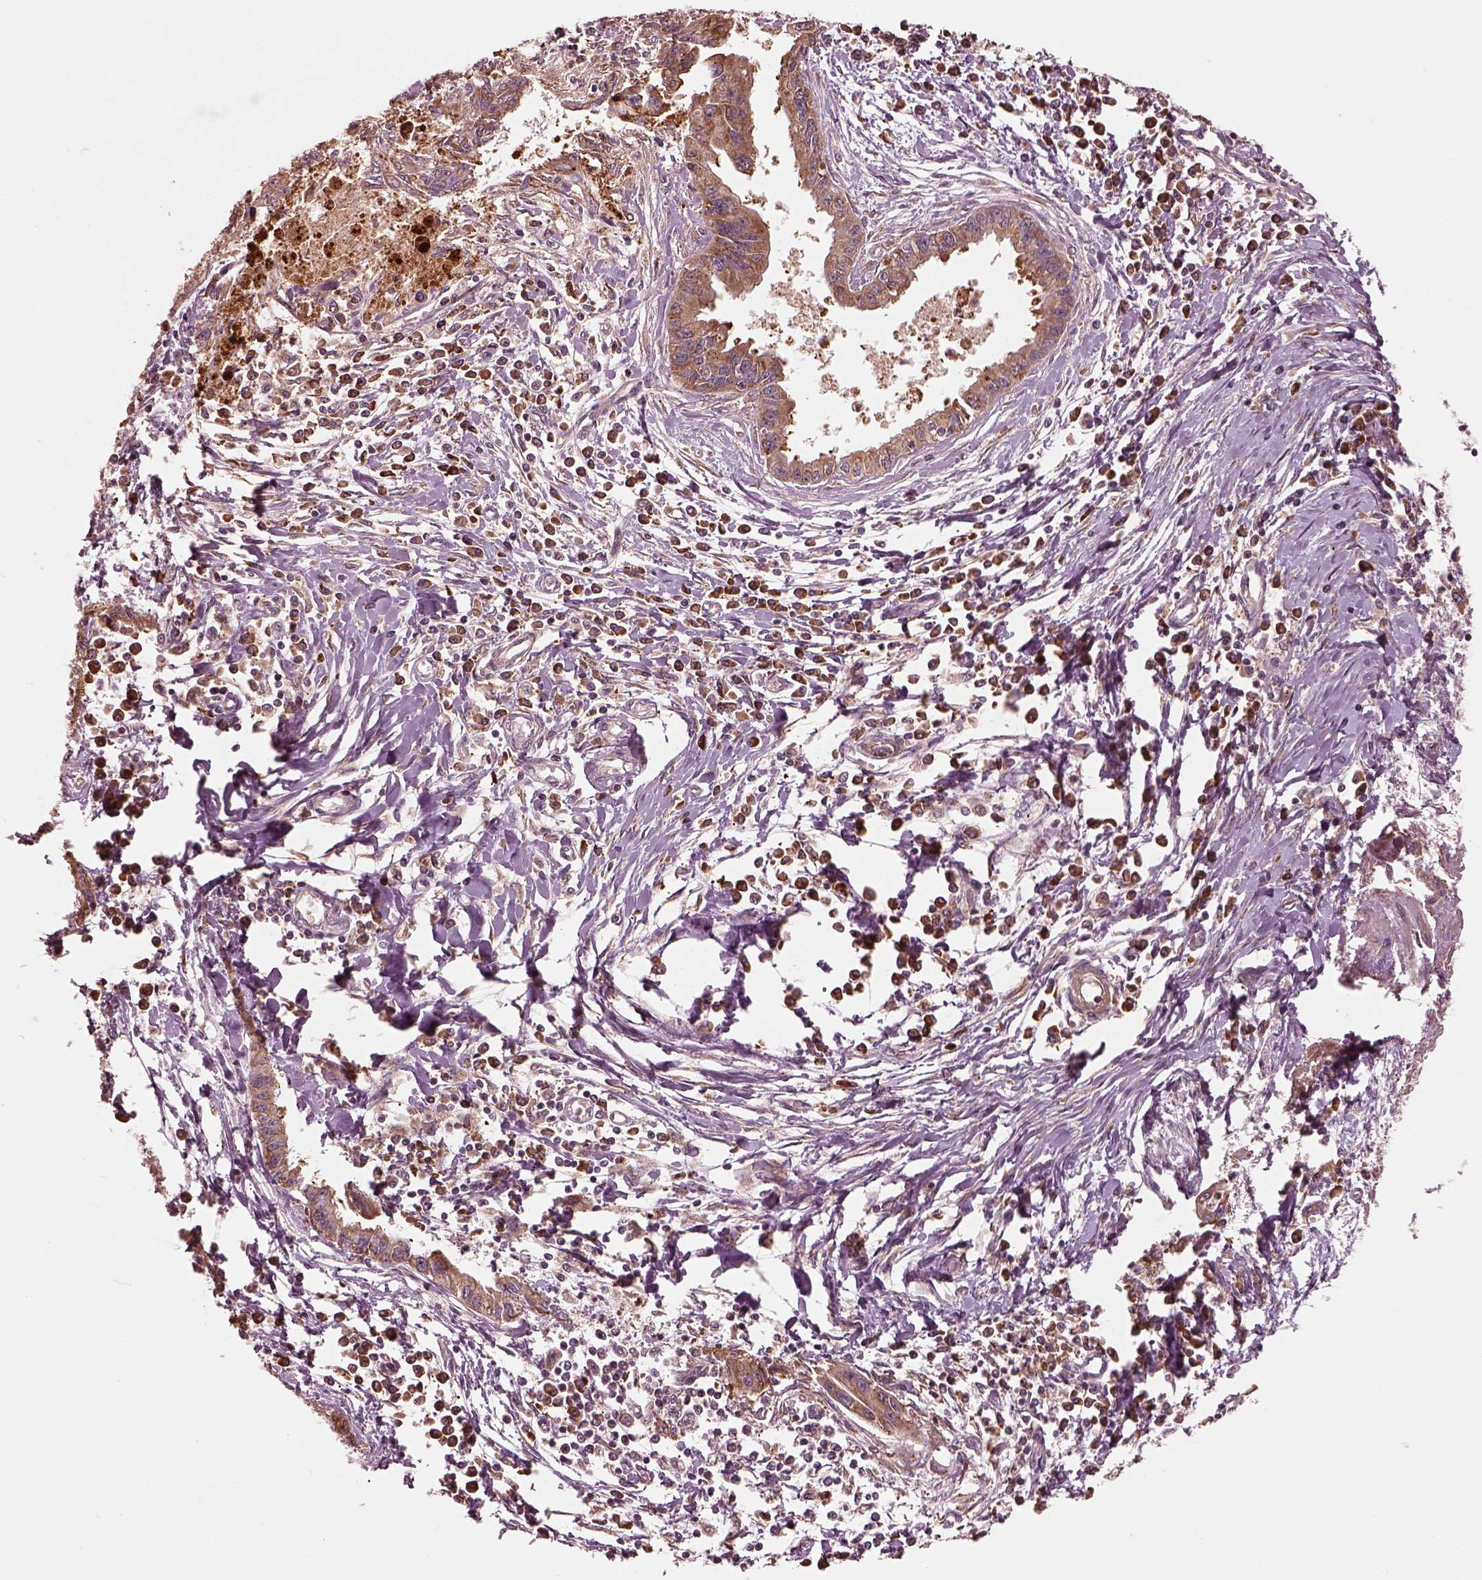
{"staining": {"intensity": "moderate", "quantity": ">75%", "location": "cytoplasmic/membranous"}, "tissue": "pancreatic cancer", "cell_type": "Tumor cells", "image_type": "cancer", "snomed": [{"axis": "morphology", "description": "Adenocarcinoma, NOS"}, {"axis": "topography", "description": "Pancreas"}], "caption": "A brown stain highlights moderate cytoplasmic/membranous expression of a protein in human pancreatic cancer tumor cells.", "gene": "ASCC2", "patient": {"sex": "male", "age": 72}}